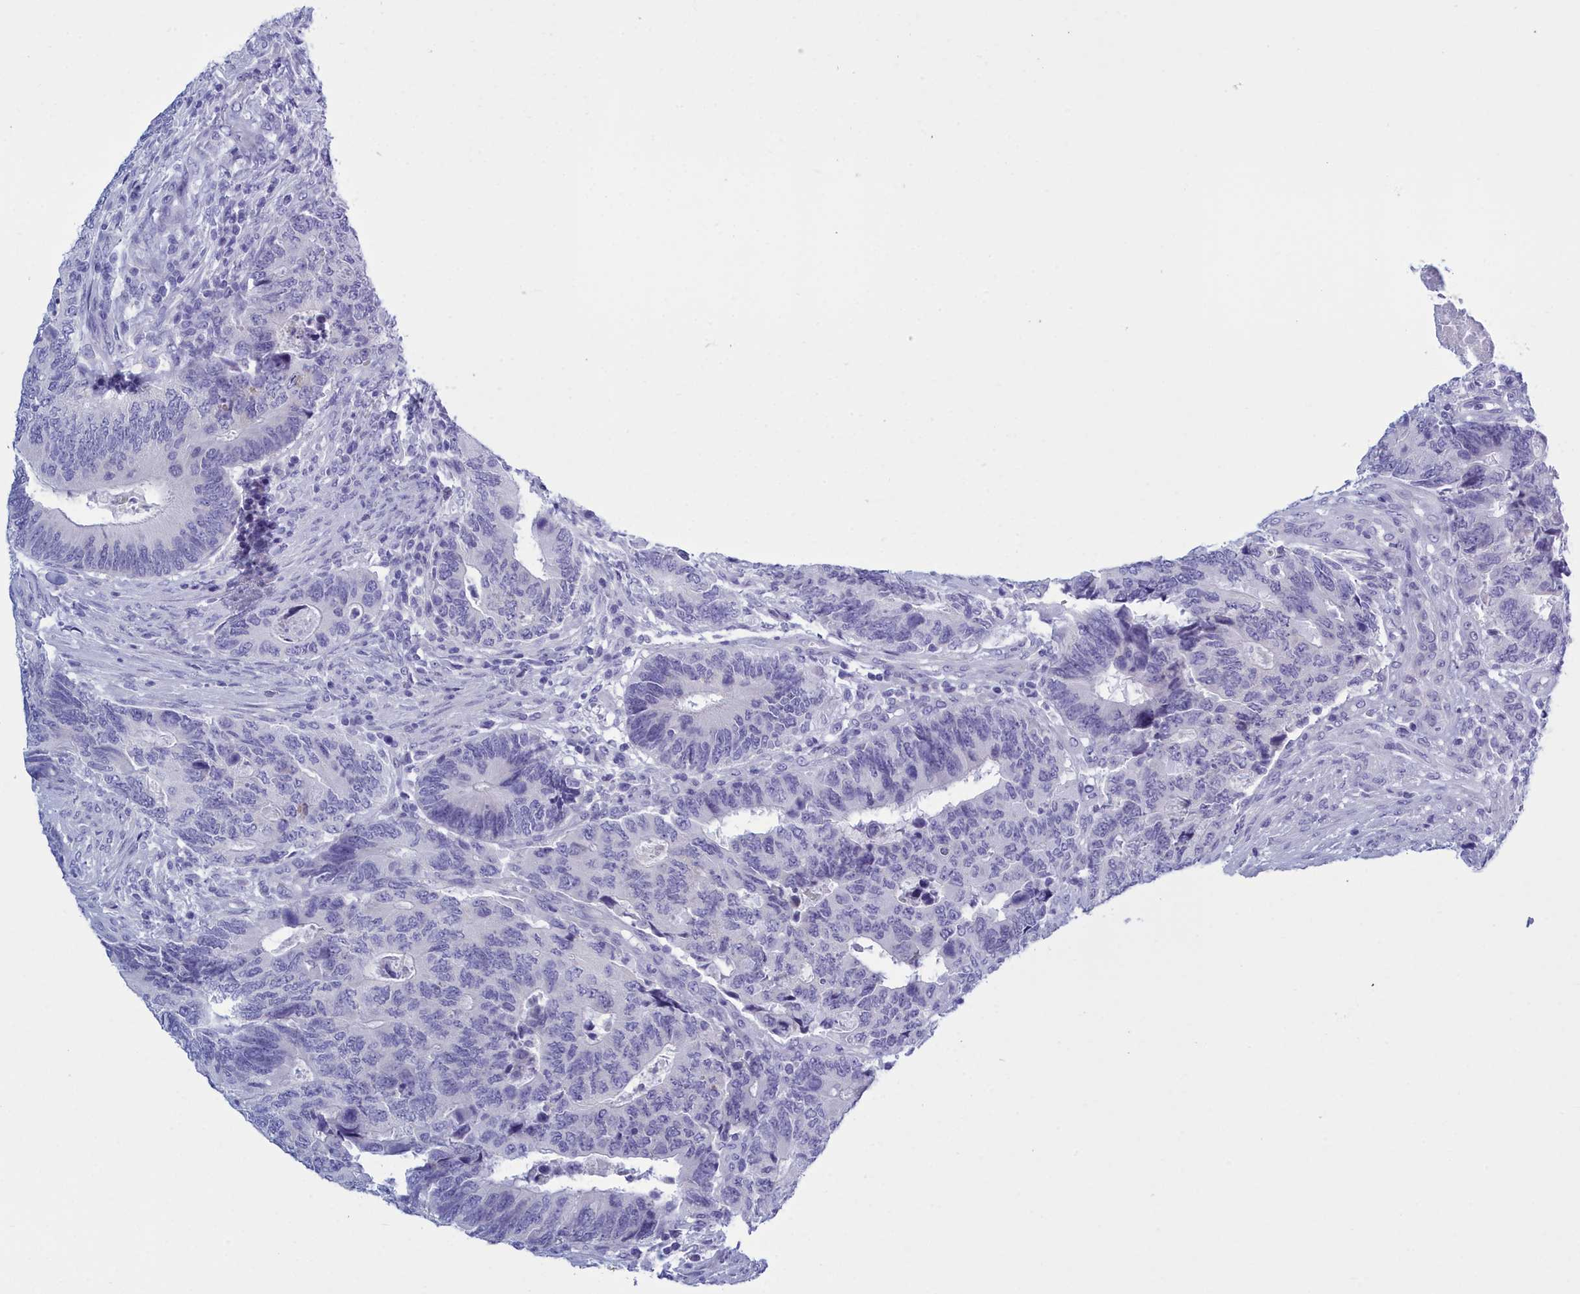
{"staining": {"intensity": "negative", "quantity": "none", "location": "none"}, "tissue": "colorectal cancer", "cell_type": "Tumor cells", "image_type": "cancer", "snomed": [{"axis": "morphology", "description": "Adenocarcinoma, NOS"}, {"axis": "topography", "description": "Colon"}], "caption": "DAB immunohistochemical staining of colorectal cancer demonstrates no significant staining in tumor cells.", "gene": "TMEM97", "patient": {"sex": "male", "age": 87}}